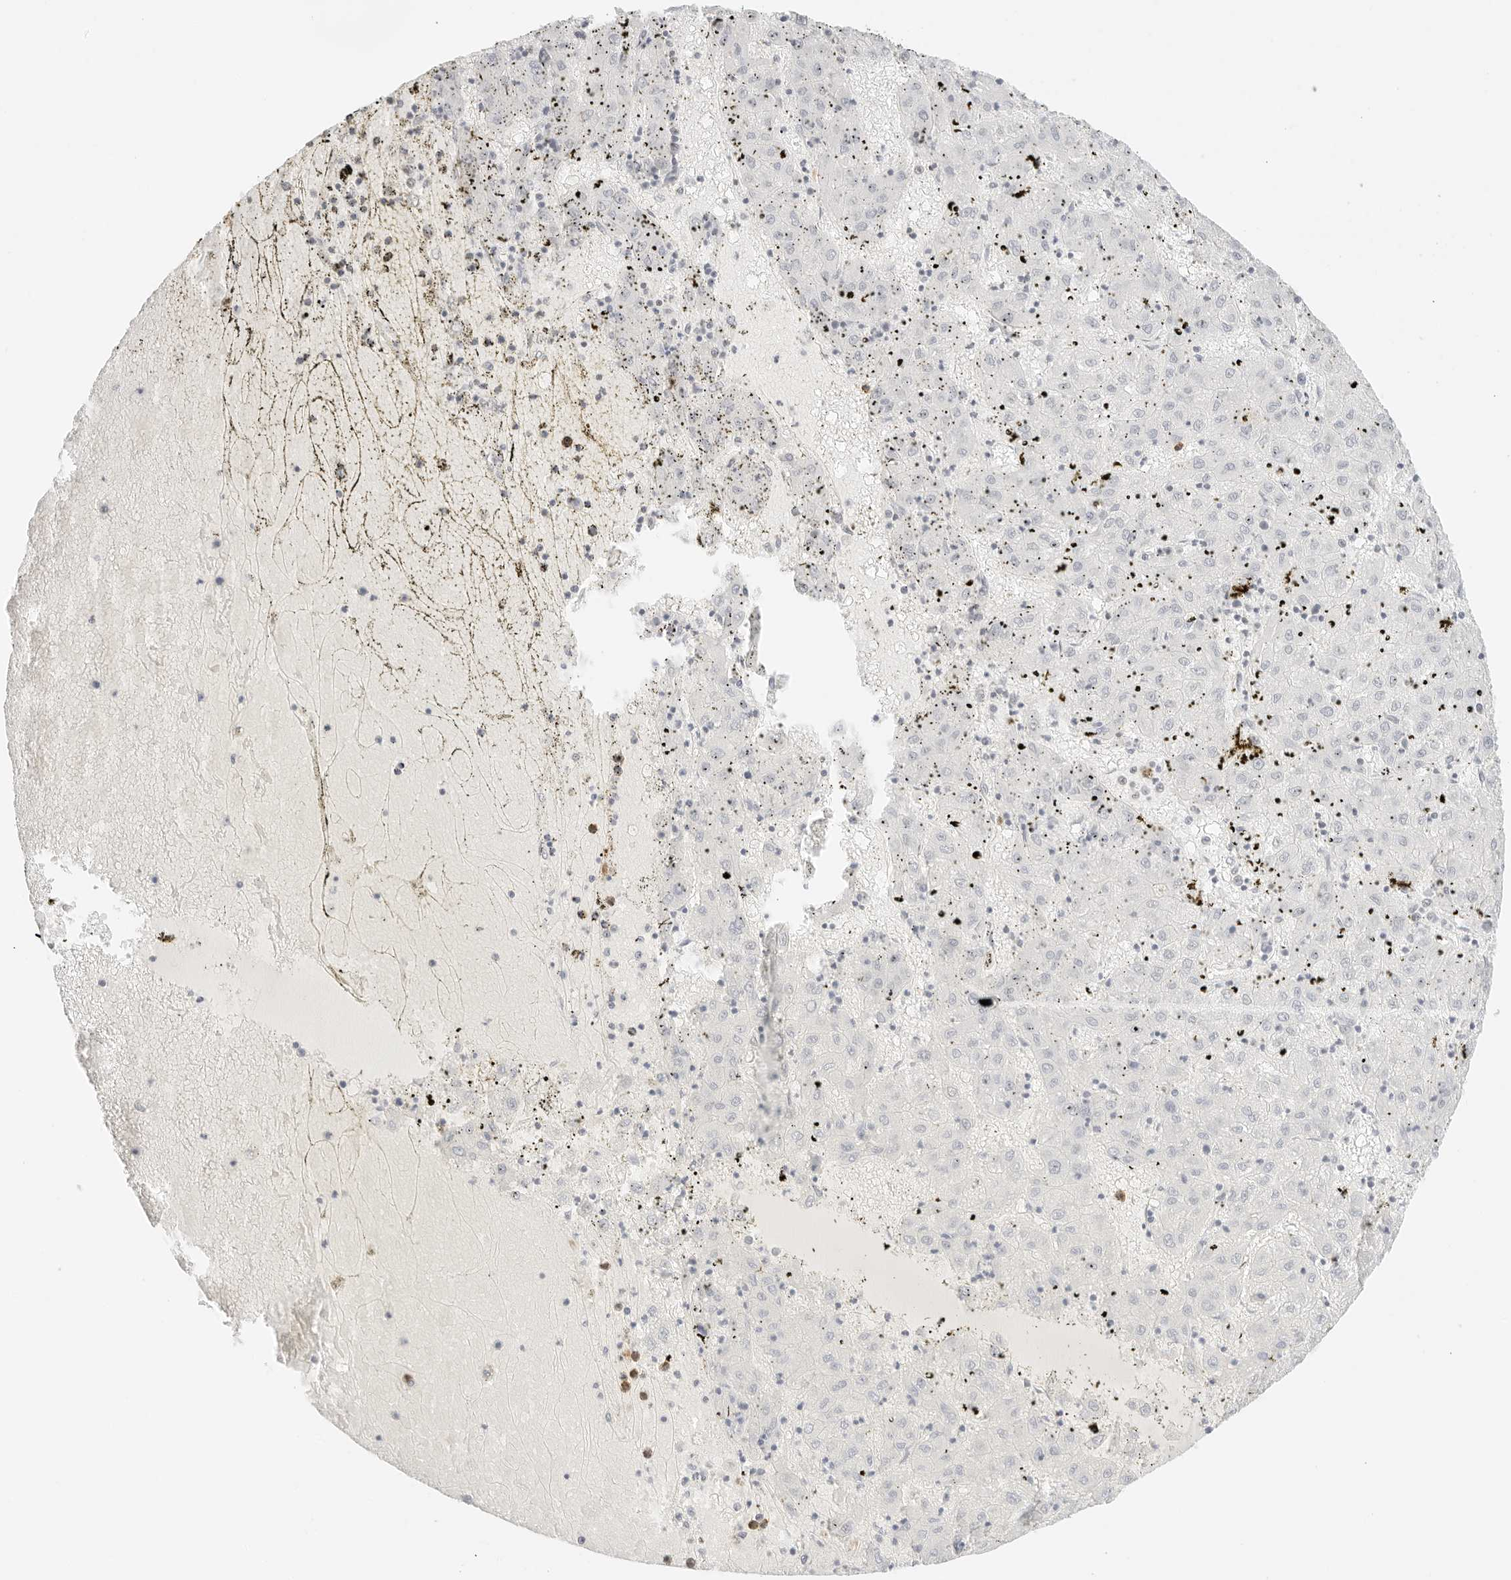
{"staining": {"intensity": "negative", "quantity": "none", "location": "none"}, "tissue": "liver cancer", "cell_type": "Tumor cells", "image_type": "cancer", "snomed": [{"axis": "morphology", "description": "Carcinoma, Hepatocellular, NOS"}, {"axis": "topography", "description": "Liver"}], "caption": "The IHC histopathology image has no significant positivity in tumor cells of liver cancer (hepatocellular carcinoma) tissue.", "gene": "FBLN5", "patient": {"sex": "male", "age": 72}}